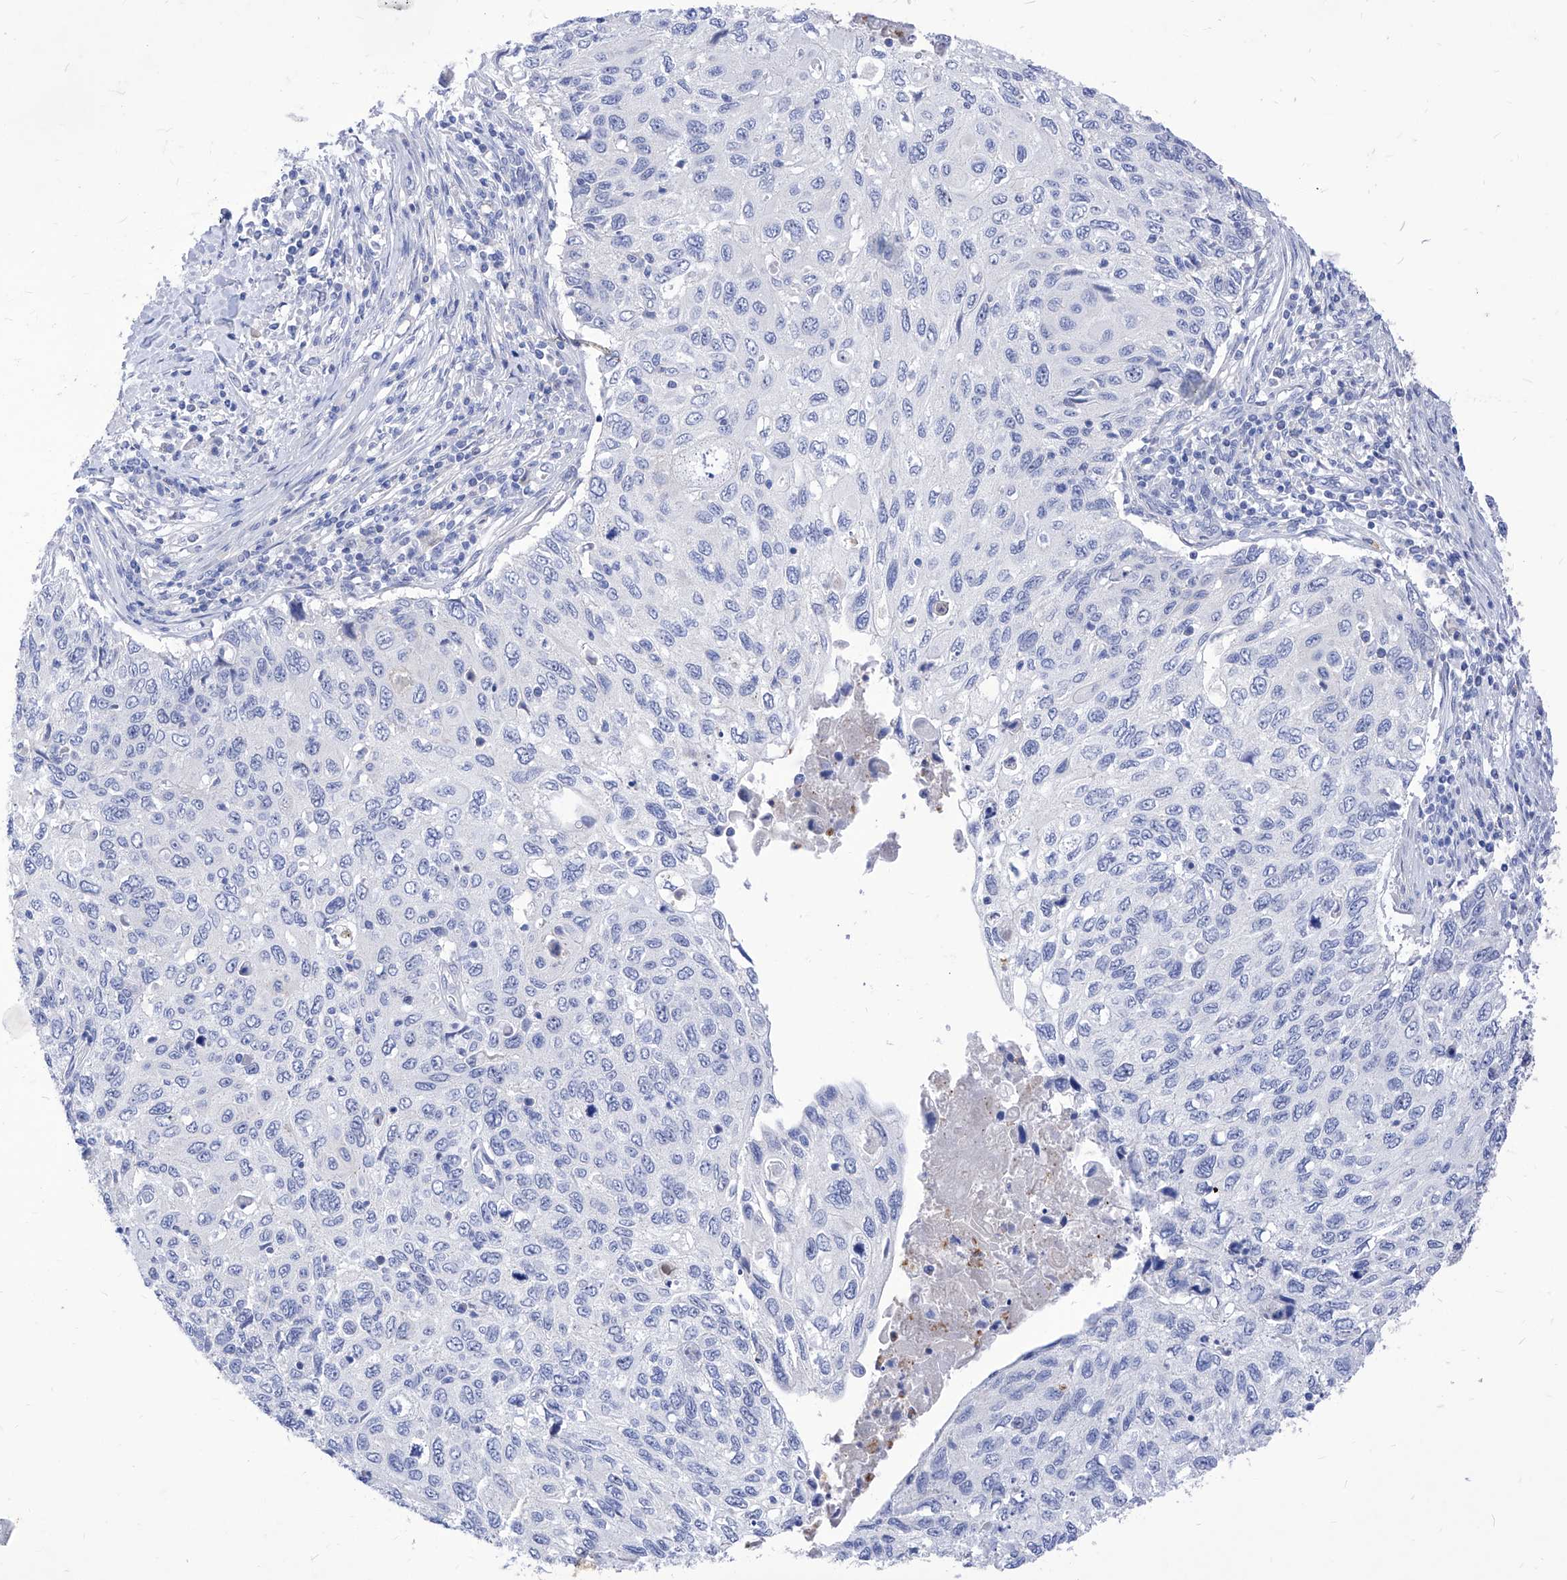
{"staining": {"intensity": "negative", "quantity": "none", "location": "none"}, "tissue": "cervical cancer", "cell_type": "Tumor cells", "image_type": "cancer", "snomed": [{"axis": "morphology", "description": "Squamous cell carcinoma, NOS"}, {"axis": "topography", "description": "Cervix"}], "caption": "A histopathology image of human cervical squamous cell carcinoma is negative for staining in tumor cells.", "gene": "VAX1", "patient": {"sex": "female", "age": 70}}